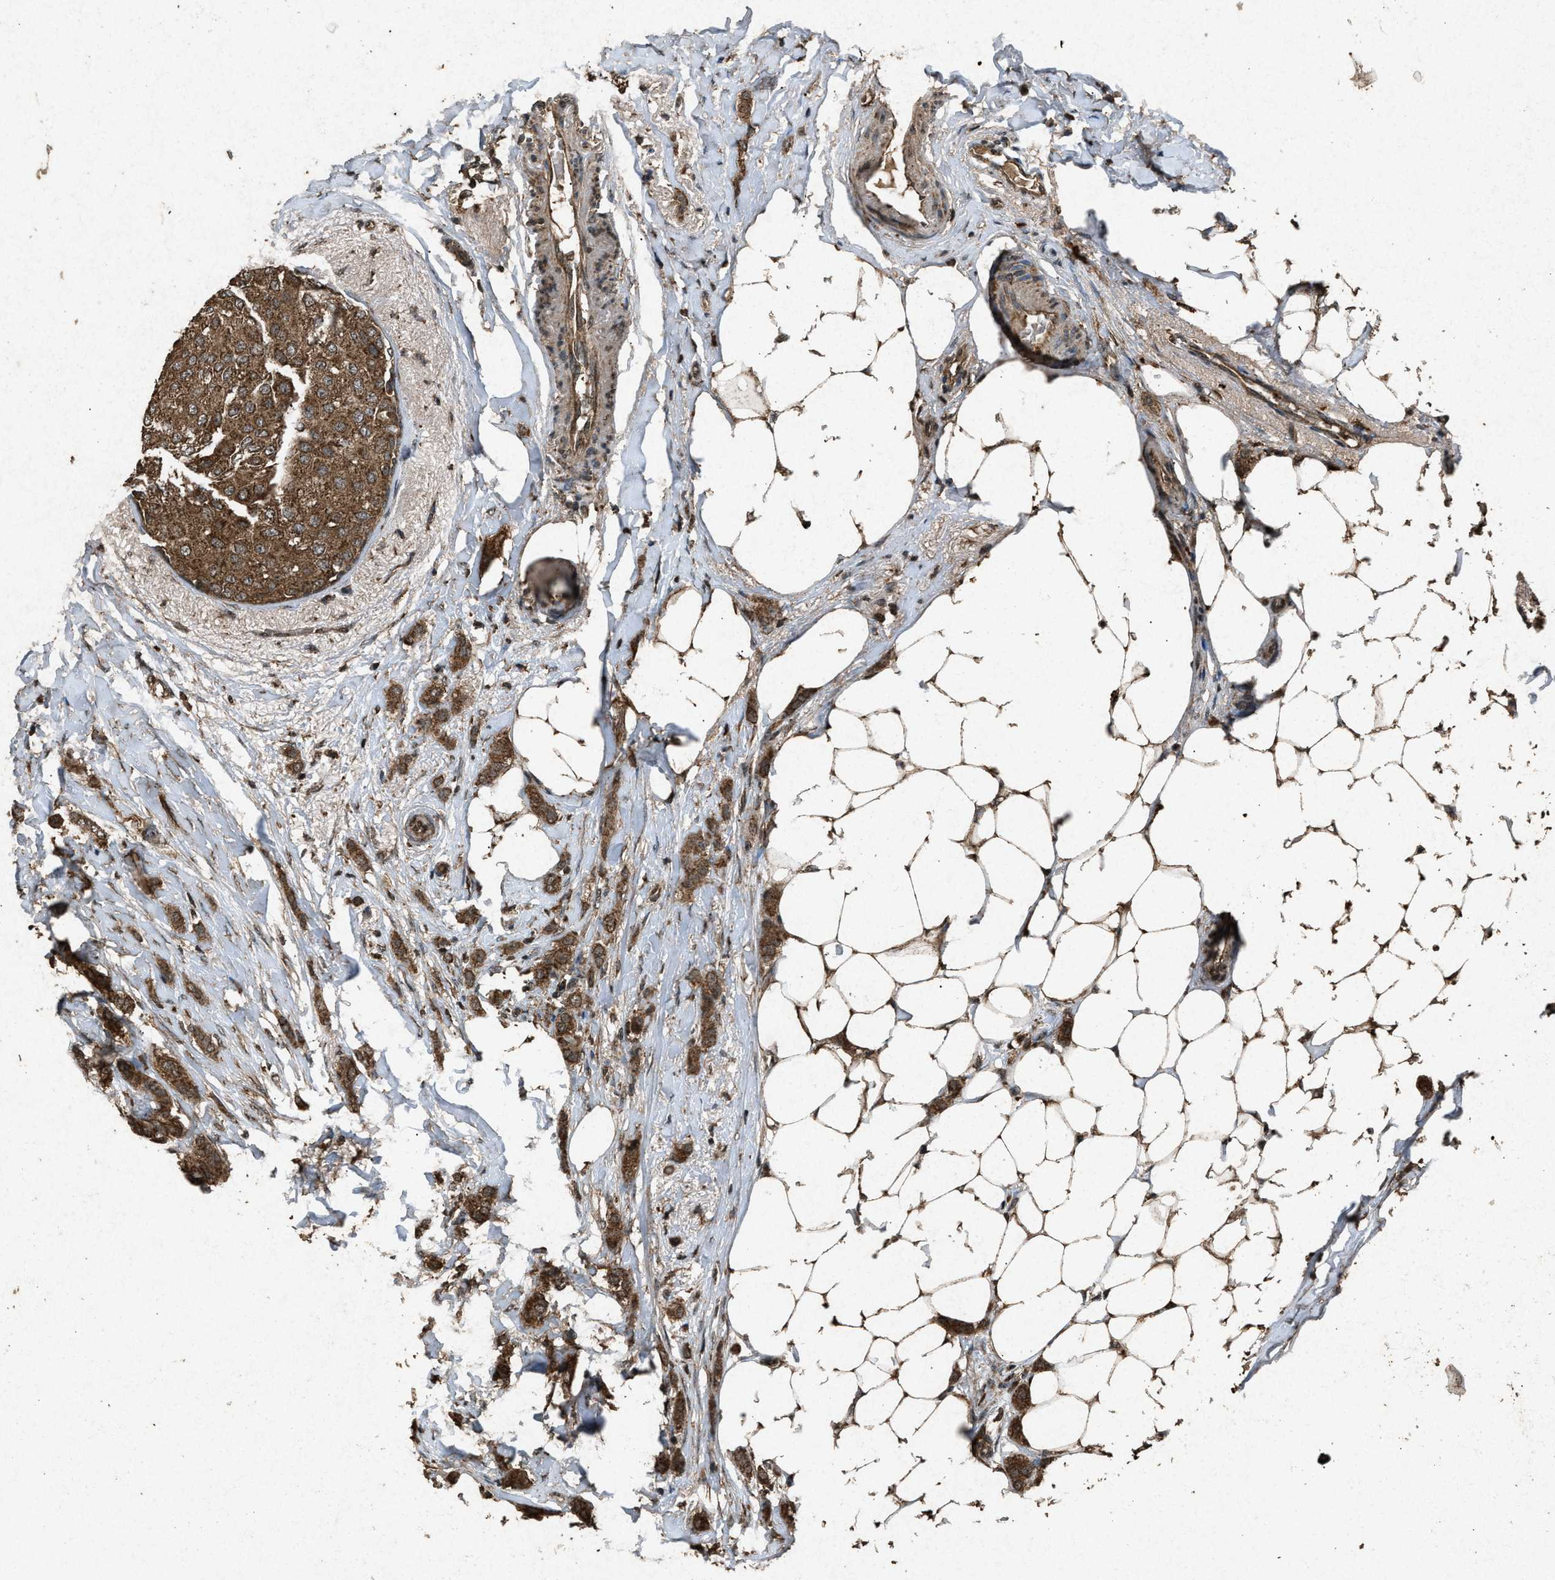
{"staining": {"intensity": "strong", "quantity": ">75%", "location": "cytoplasmic/membranous"}, "tissue": "breast cancer", "cell_type": "Tumor cells", "image_type": "cancer", "snomed": [{"axis": "morphology", "description": "Lobular carcinoma"}, {"axis": "topography", "description": "Breast"}], "caption": "Breast lobular carcinoma stained with a protein marker reveals strong staining in tumor cells.", "gene": "OAS1", "patient": {"sex": "female", "age": 55}}